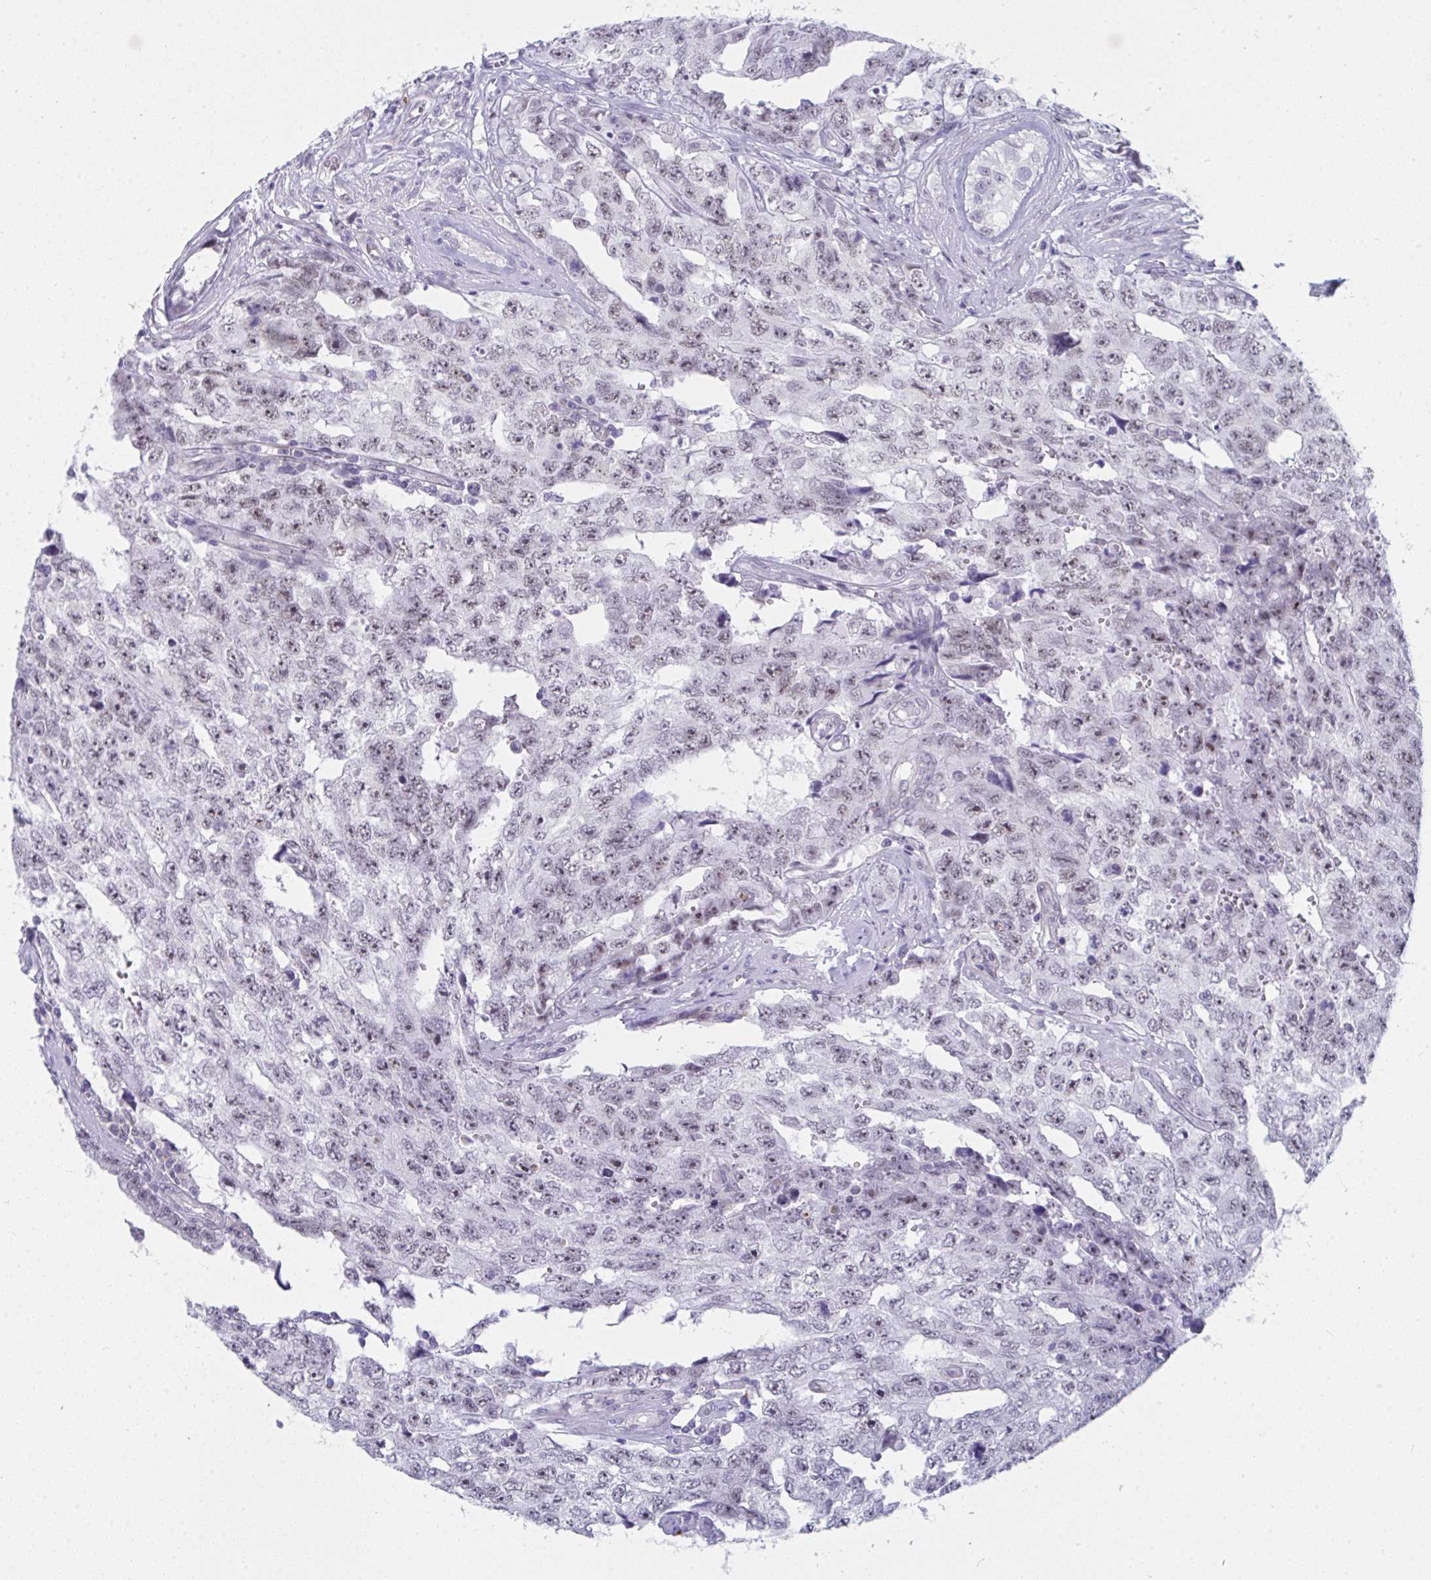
{"staining": {"intensity": "weak", "quantity": "25%-75%", "location": "nuclear"}, "tissue": "testis cancer", "cell_type": "Tumor cells", "image_type": "cancer", "snomed": [{"axis": "morphology", "description": "Normal tissue, NOS"}, {"axis": "morphology", "description": "Carcinoma, Embryonal, NOS"}, {"axis": "topography", "description": "Testis"}, {"axis": "topography", "description": "Epididymis"}], "caption": "Immunohistochemistry (IHC) (DAB (3,3'-diaminobenzidine)) staining of human embryonal carcinoma (testis) exhibits weak nuclear protein expression in about 25%-75% of tumor cells.", "gene": "CDK13", "patient": {"sex": "male", "age": 25}}